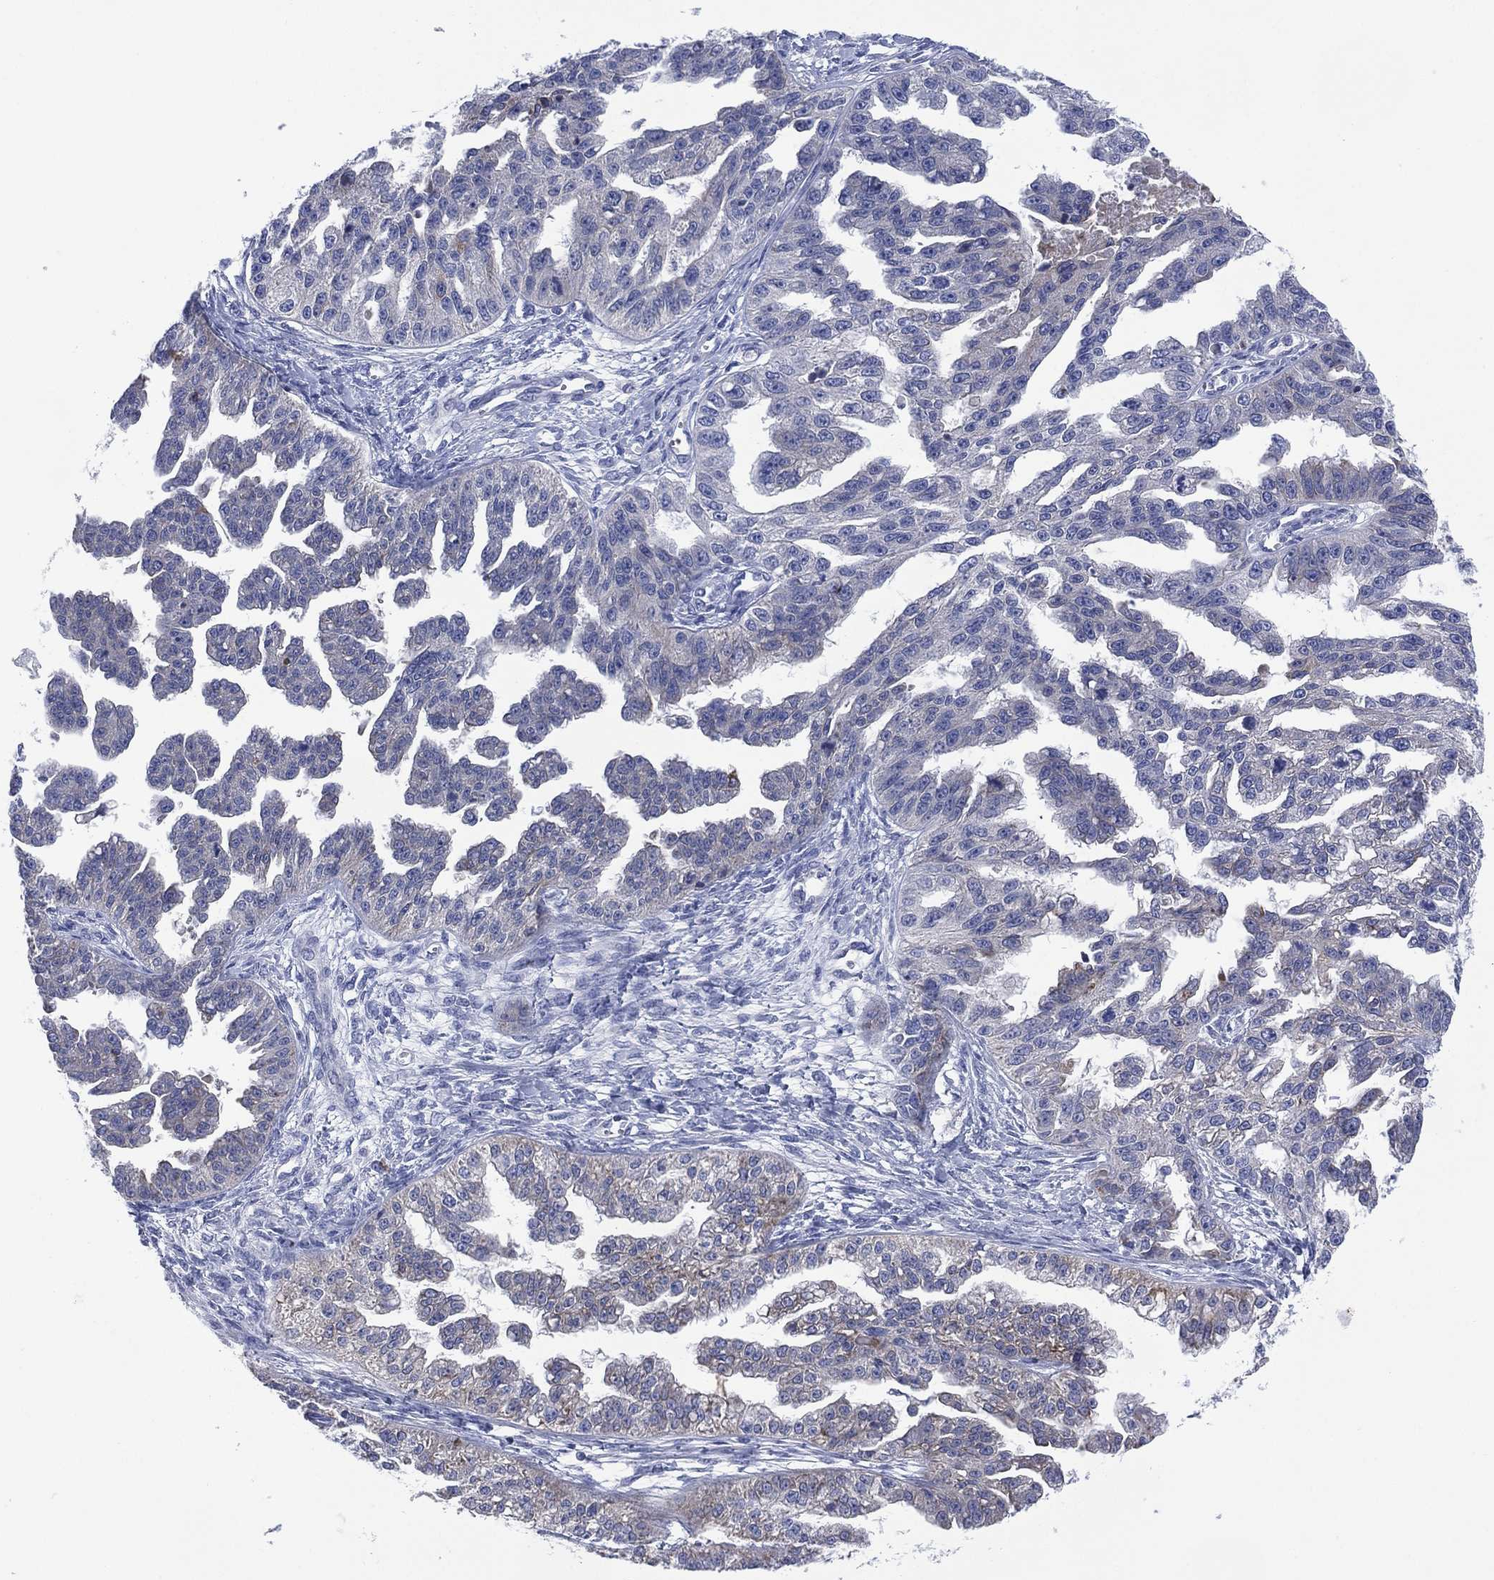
{"staining": {"intensity": "negative", "quantity": "none", "location": "none"}, "tissue": "ovarian cancer", "cell_type": "Tumor cells", "image_type": "cancer", "snomed": [{"axis": "morphology", "description": "Cystadenocarcinoma, serous, NOS"}, {"axis": "topography", "description": "Ovary"}], "caption": "High magnification brightfield microscopy of ovarian cancer (serous cystadenocarcinoma) stained with DAB (brown) and counterstained with hematoxylin (blue): tumor cells show no significant positivity.", "gene": "CHRNA3", "patient": {"sex": "female", "age": 58}}